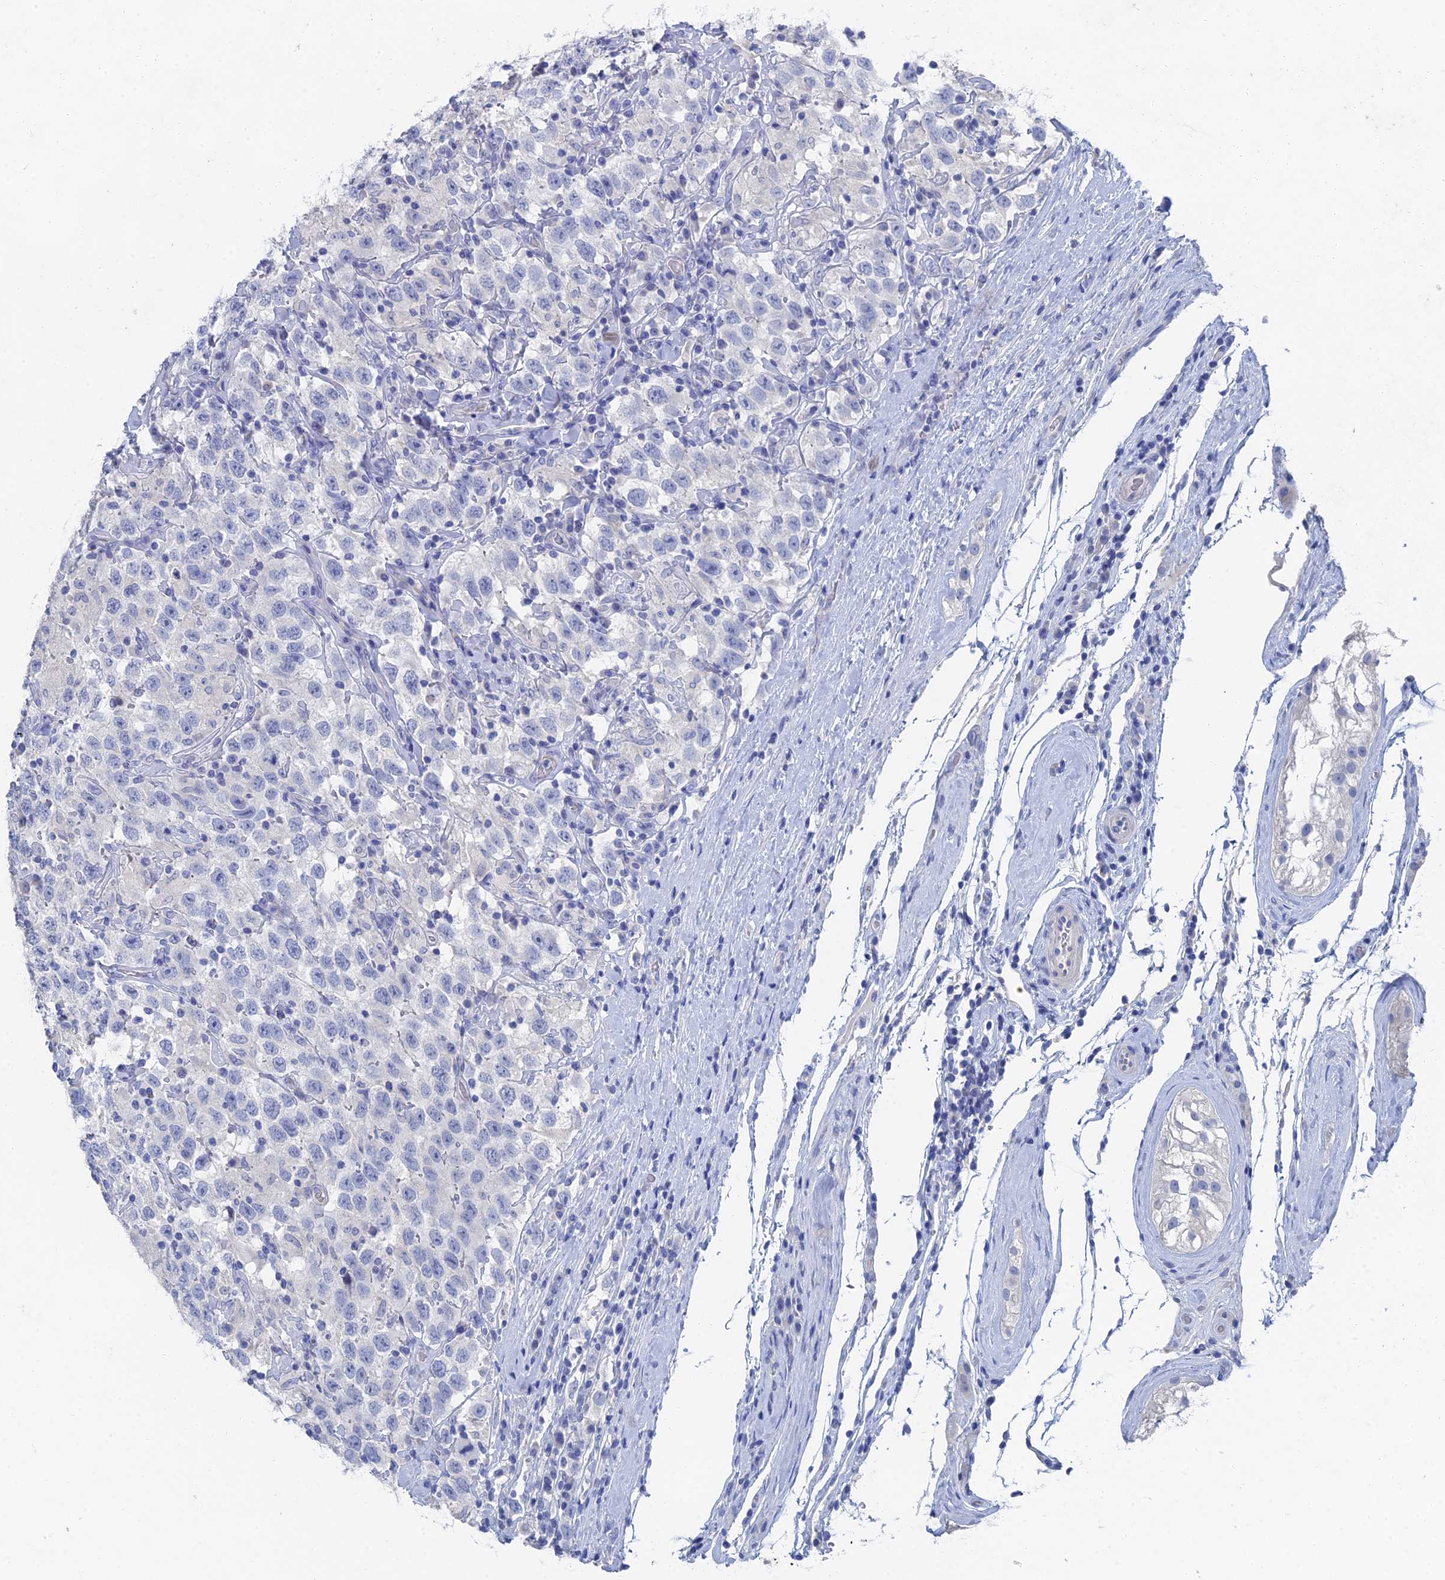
{"staining": {"intensity": "negative", "quantity": "none", "location": "none"}, "tissue": "testis cancer", "cell_type": "Tumor cells", "image_type": "cancer", "snomed": [{"axis": "morphology", "description": "Seminoma, NOS"}, {"axis": "topography", "description": "Testis"}], "caption": "A photomicrograph of testis seminoma stained for a protein displays no brown staining in tumor cells.", "gene": "GFAP", "patient": {"sex": "male", "age": 41}}